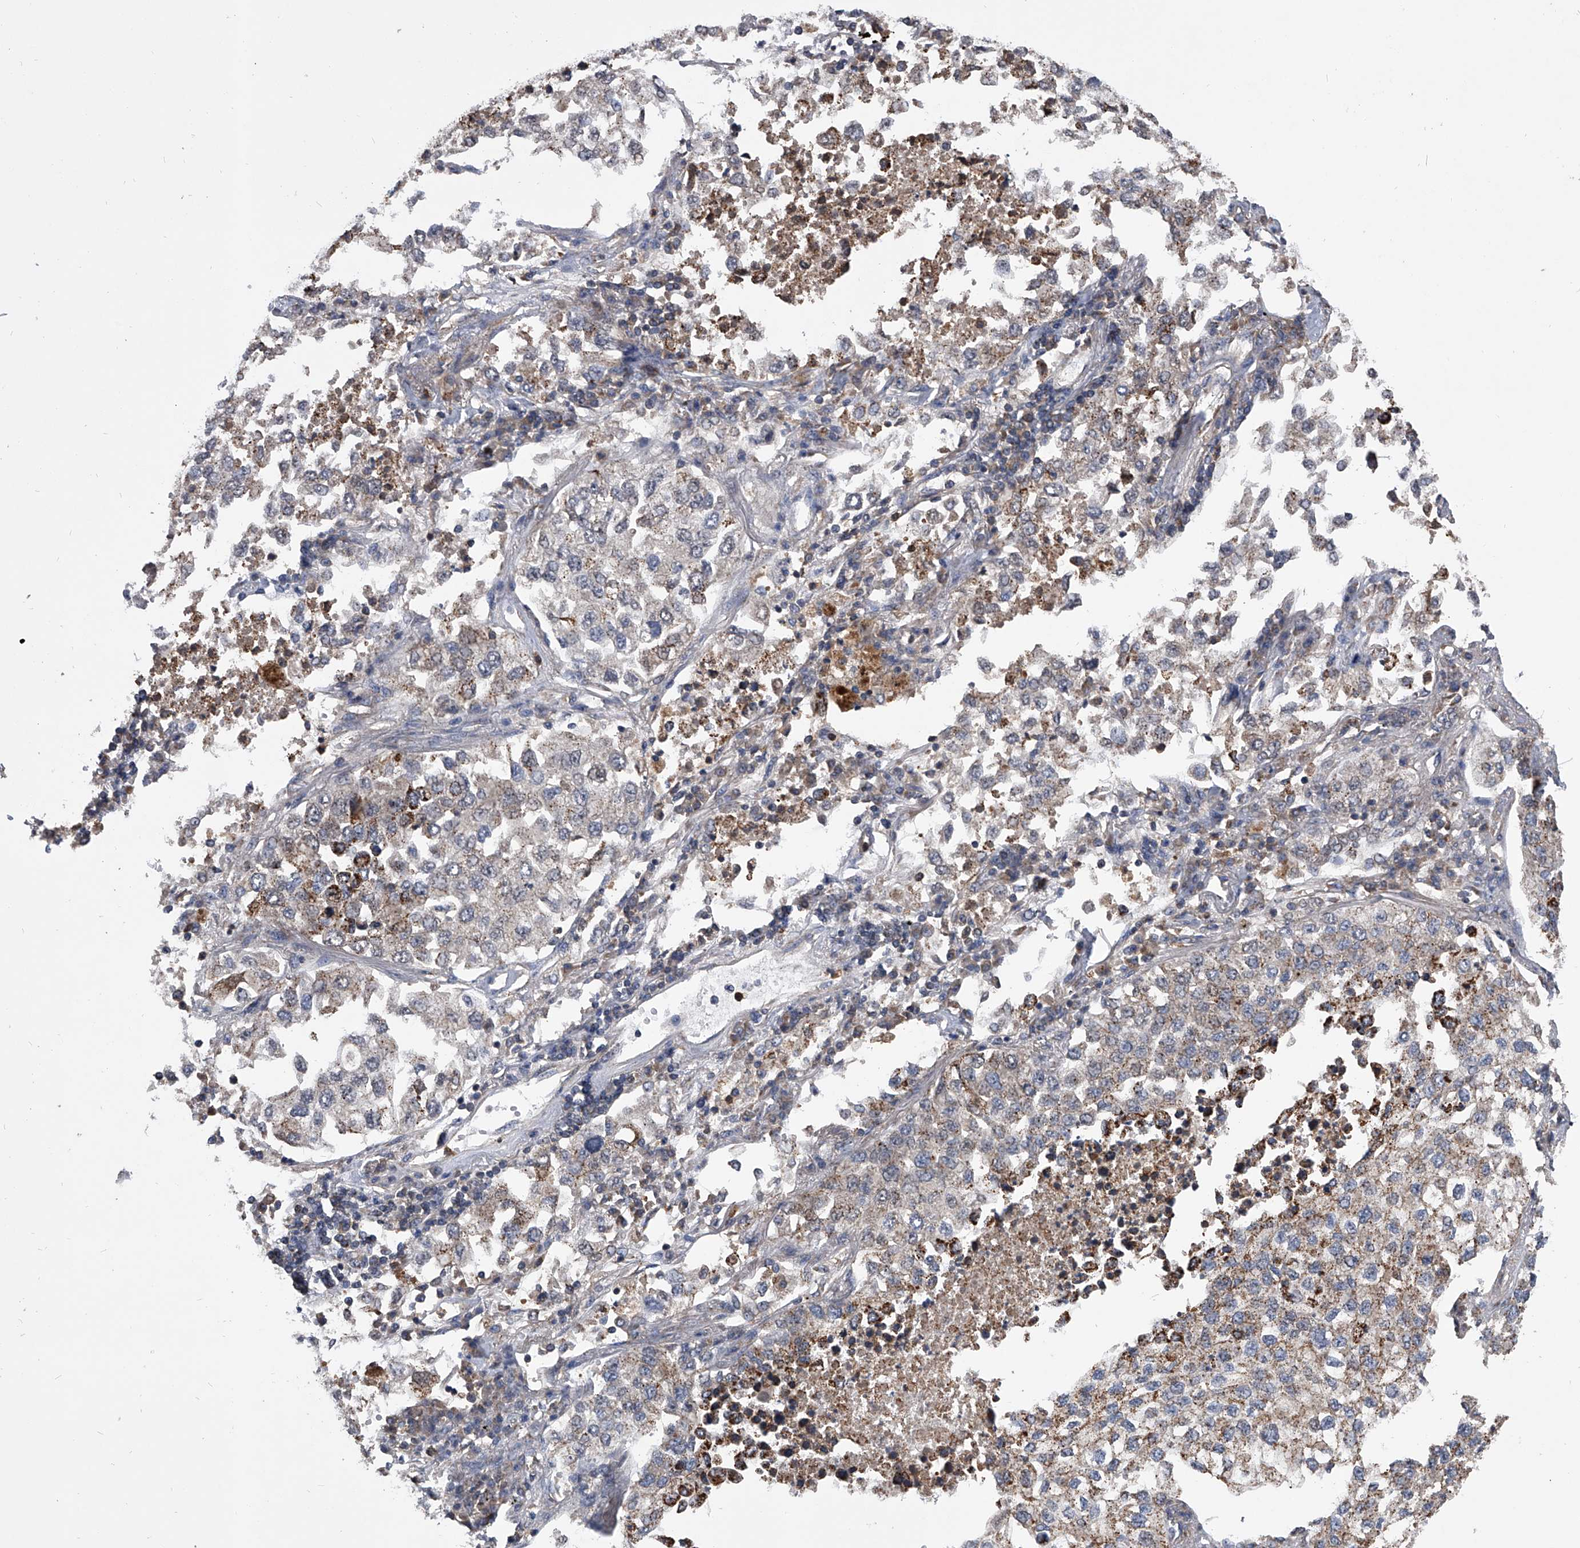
{"staining": {"intensity": "weak", "quantity": ">75%", "location": "cytoplasmic/membranous"}, "tissue": "lung cancer", "cell_type": "Tumor cells", "image_type": "cancer", "snomed": [{"axis": "morphology", "description": "Adenocarcinoma, NOS"}, {"axis": "topography", "description": "Lung"}], "caption": "A brown stain labels weak cytoplasmic/membranous staining of a protein in human lung adenocarcinoma tumor cells.", "gene": "NRP1", "patient": {"sex": "male", "age": 63}}